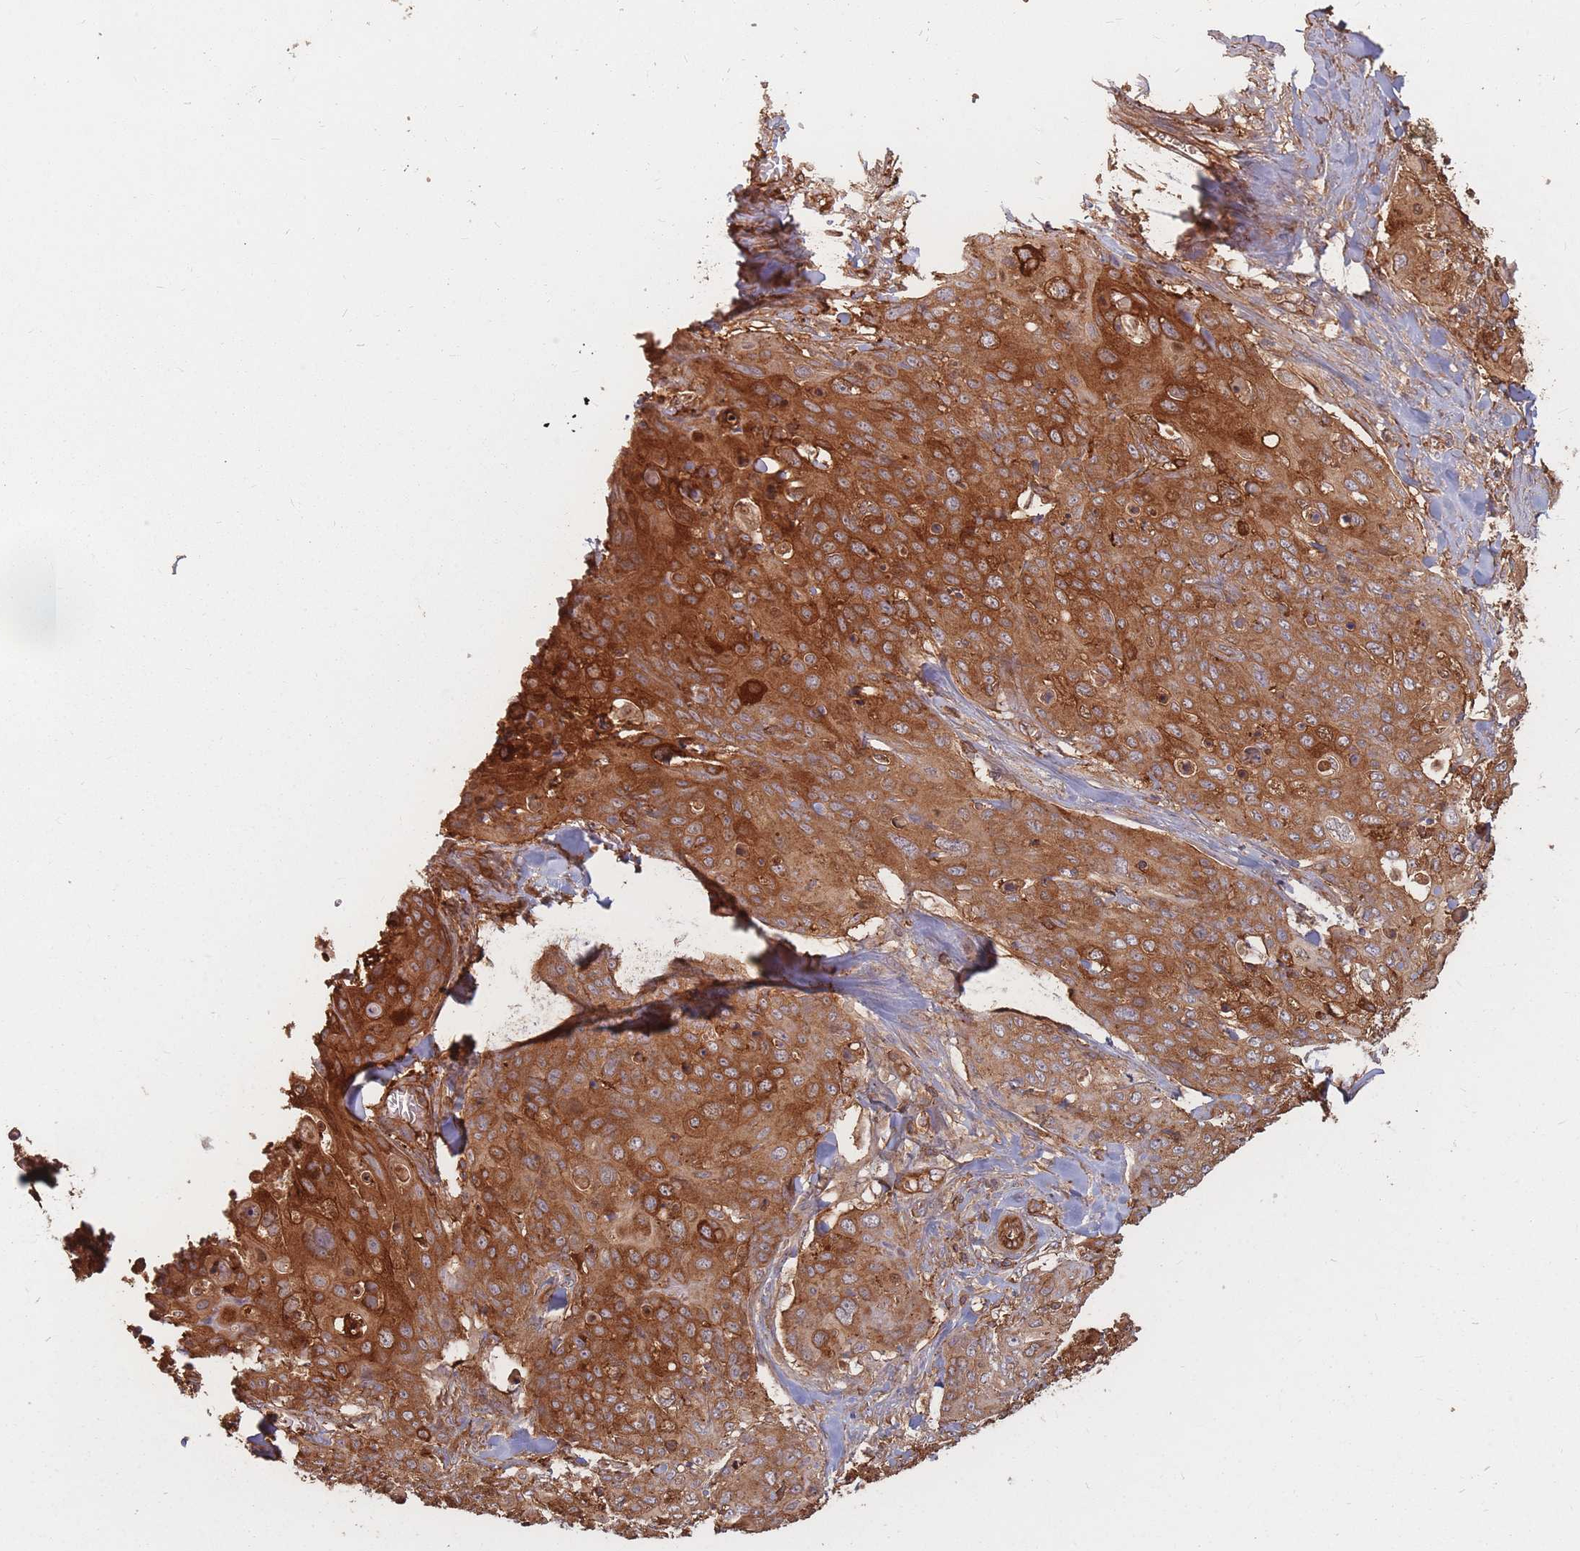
{"staining": {"intensity": "strong", "quantity": ">75%", "location": "cytoplasmic/membranous"}, "tissue": "skin cancer", "cell_type": "Tumor cells", "image_type": "cancer", "snomed": [{"axis": "morphology", "description": "Squamous cell carcinoma, NOS"}, {"axis": "topography", "description": "Skin"}, {"axis": "topography", "description": "Vulva"}], "caption": "Skin cancer stained with DAB (3,3'-diaminobenzidine) immunohistochemistry (IHC) displays high levels of strong cytoplasmic/membranous expression in about >75% of tumor cells.", "gene": "PLS3", "patient": {"sex": "female", "age": 85}}